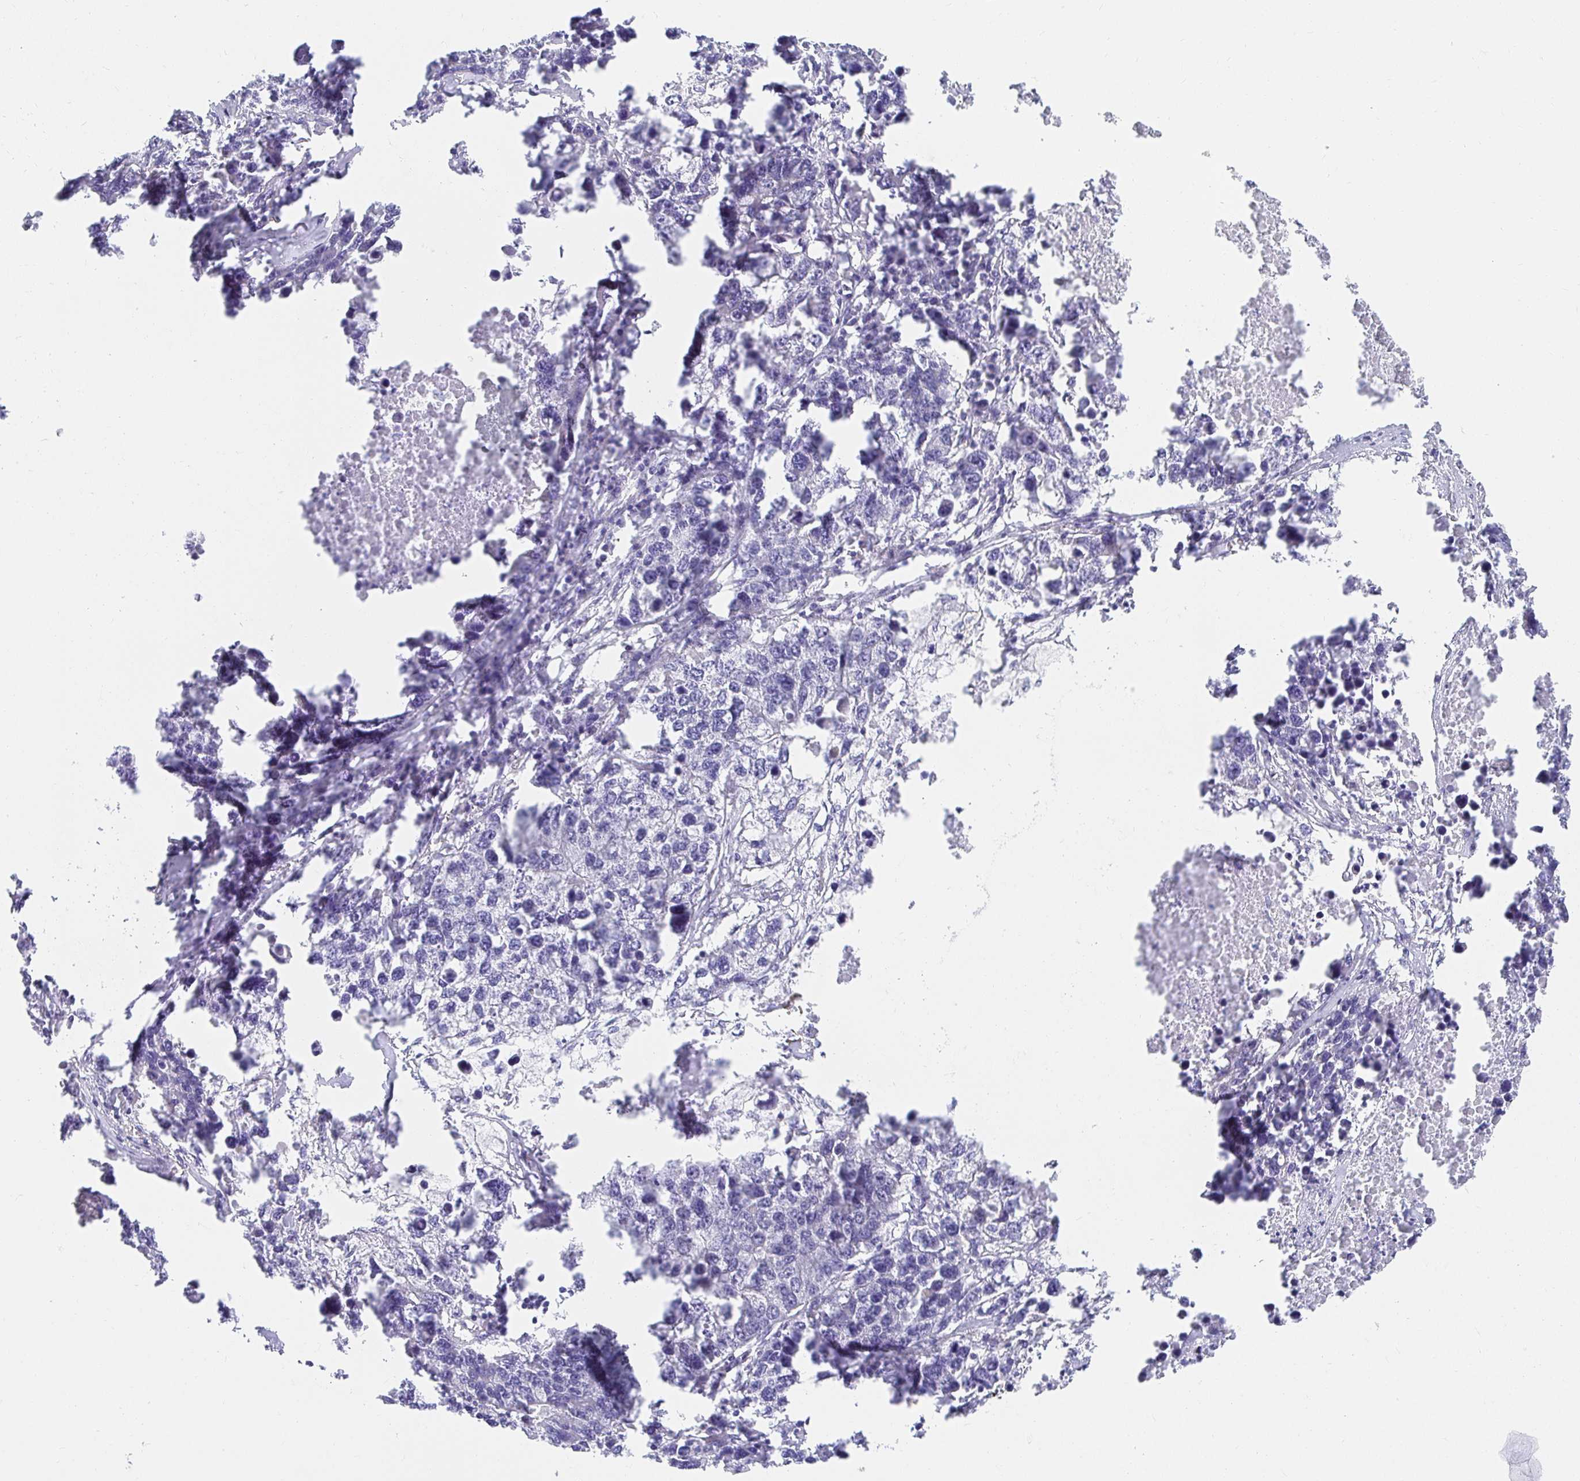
{"staining": {"intensity": "negative", "quantity": "none", "location": "none"}, "tissue": "lung cancer", "cell_type": "Tumor cells", "image_type": "cancer", "snomed": [{"axis": "morphology", "description": "Adenocarcinoma, NOS"}, {"axis": "topography", "description": "Lung"}], "caption": "Tumor cells are negative for protein expression in human lung cancer.", "gene": "VGLL1", "patient": {"sex": "female", "age": 51}}